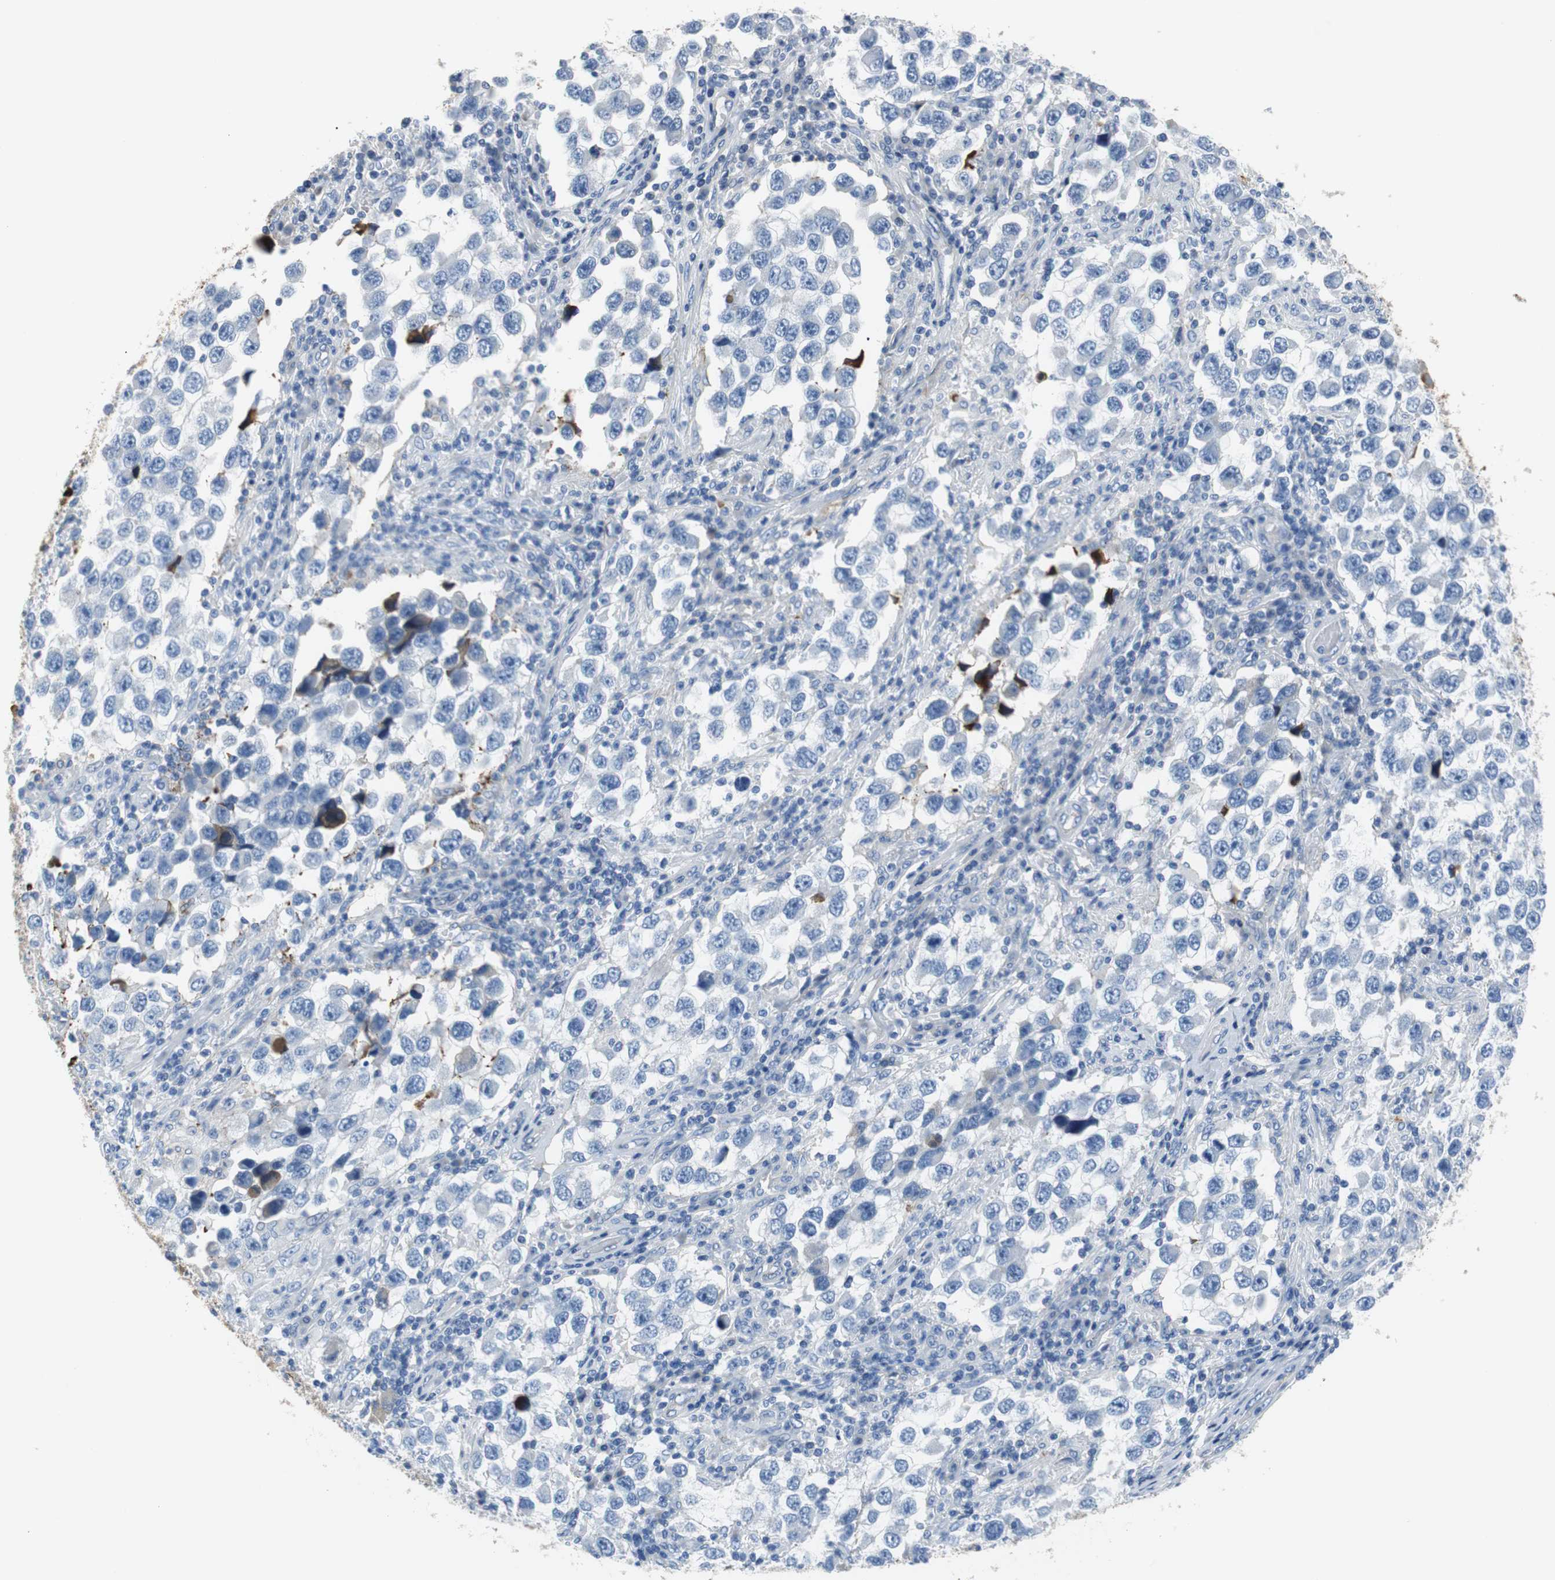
{"staining": {"intensity": "strong", "quantity": "<25%", "location": "cytoplasmic/membranous"}, "tissue": "testis cancer", "cell_type": "Tumor cells", "image_type": "cancer", "snomed": [{"axis": "morphology", "description": "Carcinoma, Embryonal, NOS"}, {"axis": "topography", "description": "Testis"}], "caption": "About <25% of tumor cells in testis cancer display strong cytoplasmic/membranous protein positivity as visualized by brown immunohistochemical staining.", "gene": "APCS", "patient": {"sex": "male", "age": 21}}